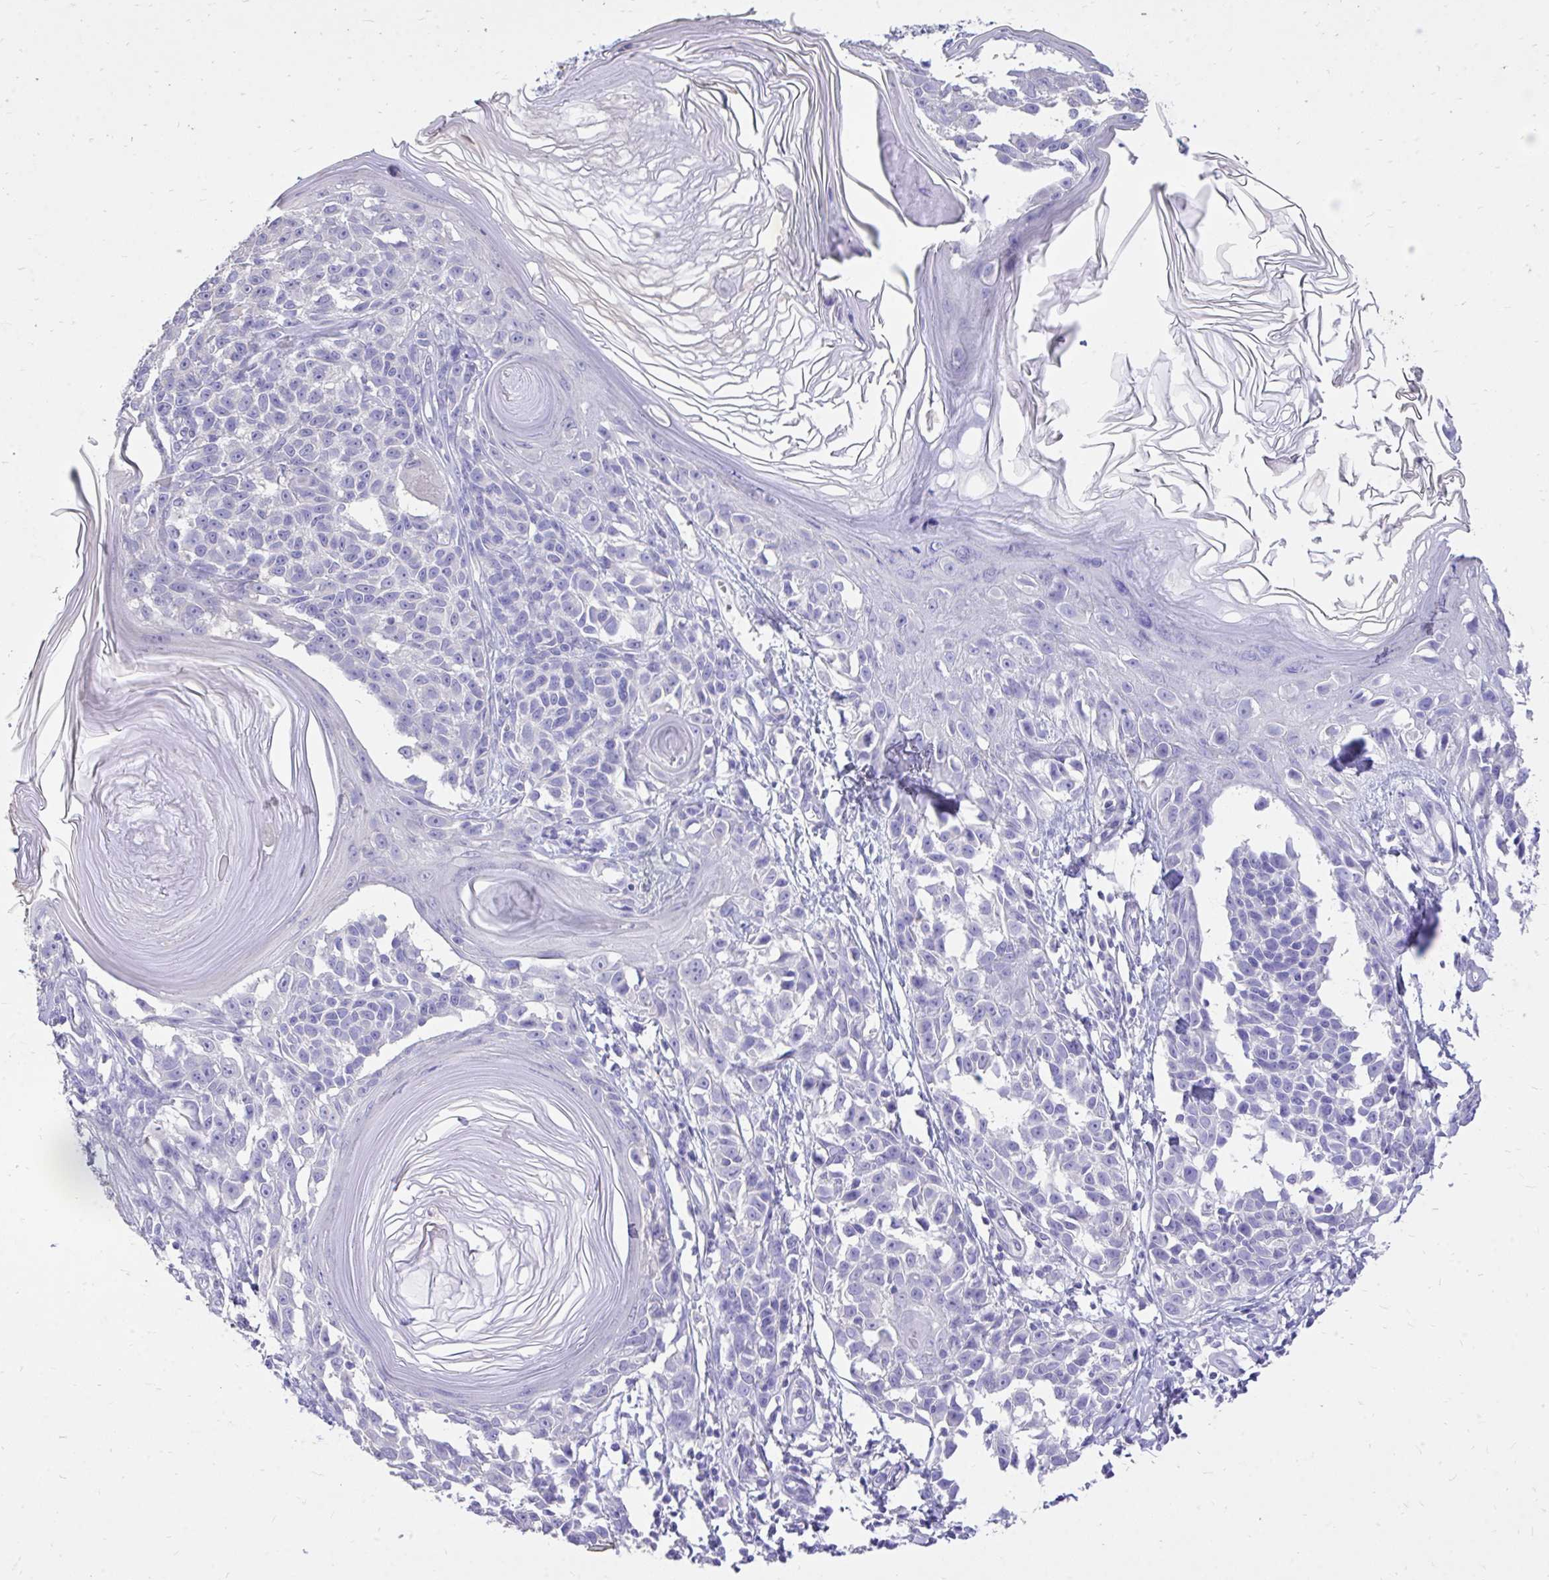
{"staining": {"intensity": "negative", "quantity": "none", "location": "none"}, "tissue": "melanoma", "cell_type": "Tumor cells", "image_type": "cancer", "snomed": [{"axis": "morphology", "description": "Malignant melanoma, NOS"}, {"axis": "topography", "description": "Skin"}], "caption": "Immunohistochemistry (IHC) histopathology image of neoplastic tissue: human melanoma stained with DAB exhibits no significant protein positivity in tumor cells.", "gene": "MON1A", "patient": {"sex": "male", "age": 73}}